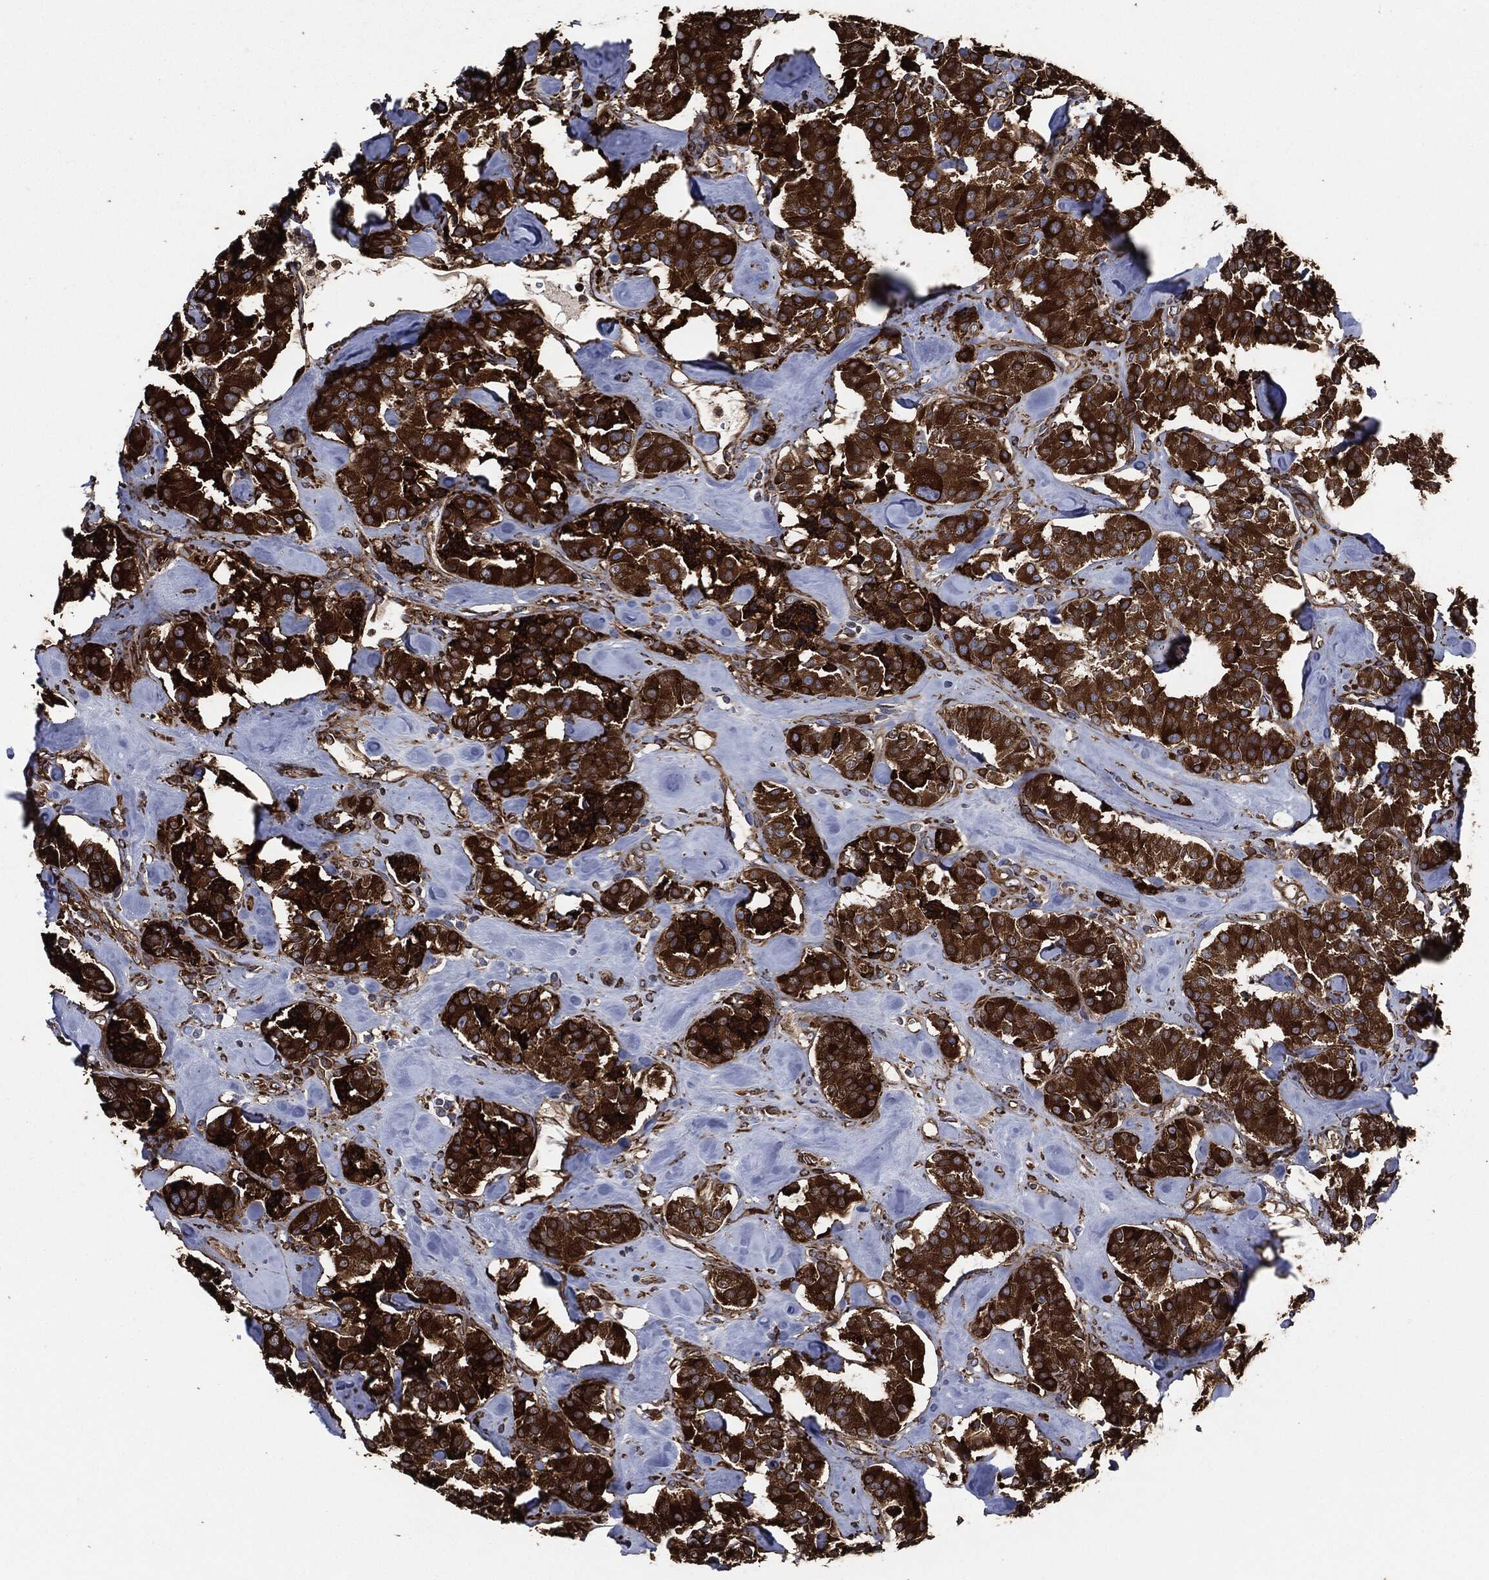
{"staining": {"intensity": "strong", "quantity": ">75%", "location": "cytoplasmic/membranous"}, "tissue": "carcinoid", "cell_type": "Tumor cells", "image_type": "cancer", "snomed": [{"axis": "morphology", "description": "Carcinoid, malignant, NOS"}, {"axis": "topography", "description": "Pancreas"}], "caption": "Tumor cells demonstrate high levels of strong cytoplasmic/membranous expression in about >75% of cells in human malignant carcinoid.", "gene": "AMFR", "patient": {"sex": "male", "age": 41}}